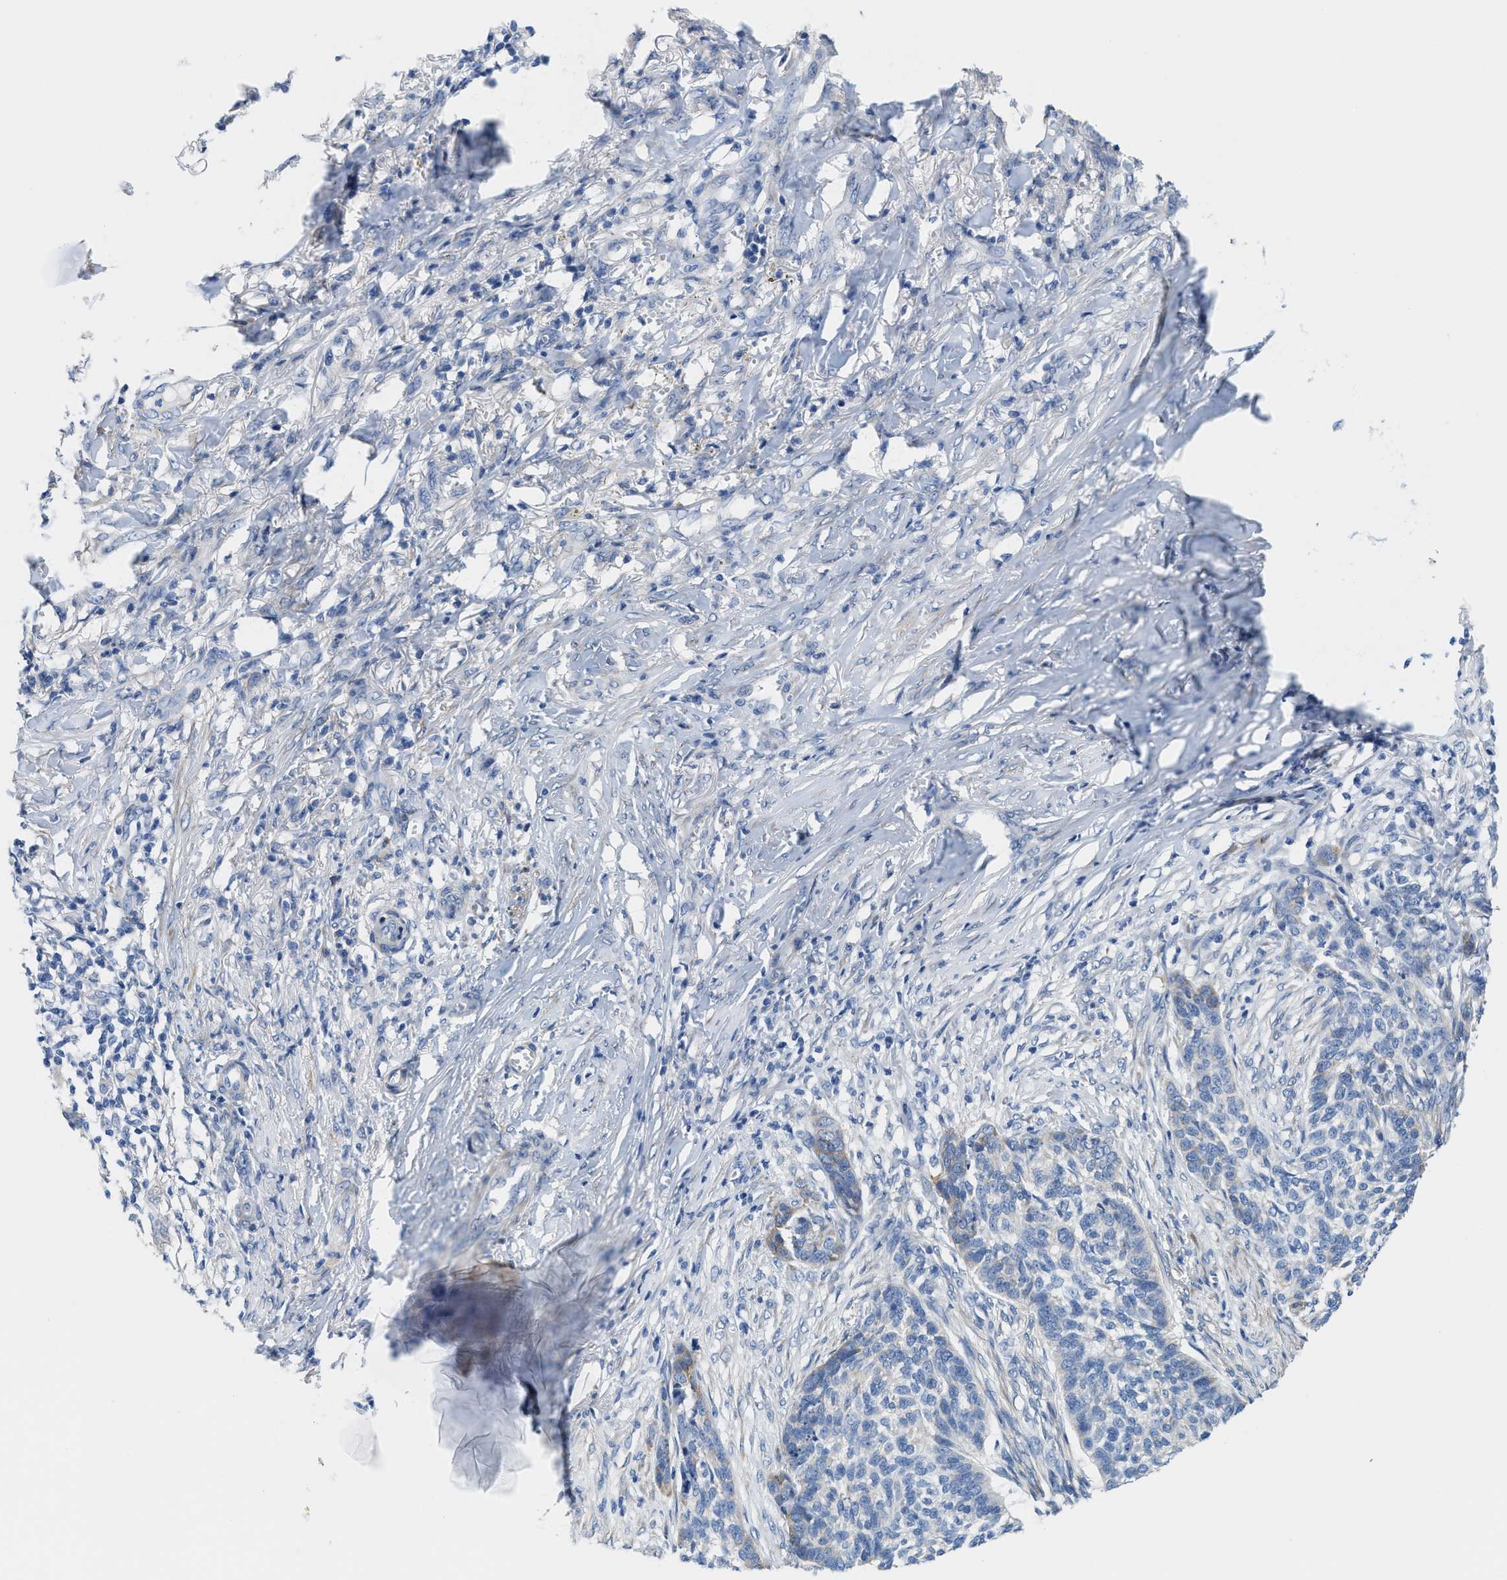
{"staining": {"intensity": "negative", "quantity": "none", "location": "none"}, "tissue": "skin cancer", "cell_type": "Tumor cells", "image_type": "cancer", "snomed": [{"axis": "morphology", "description": "Basal cell carcinoma"}, {"axis": "topography", "description": "Skin"}], "caption": "Immunohistochemical staining of skin cancer (basal cell carcinoma) exhibits no significant positivity in tumor cells.", "gene": "DSCAM", "patient": {"sex": "male", "age": 85}}